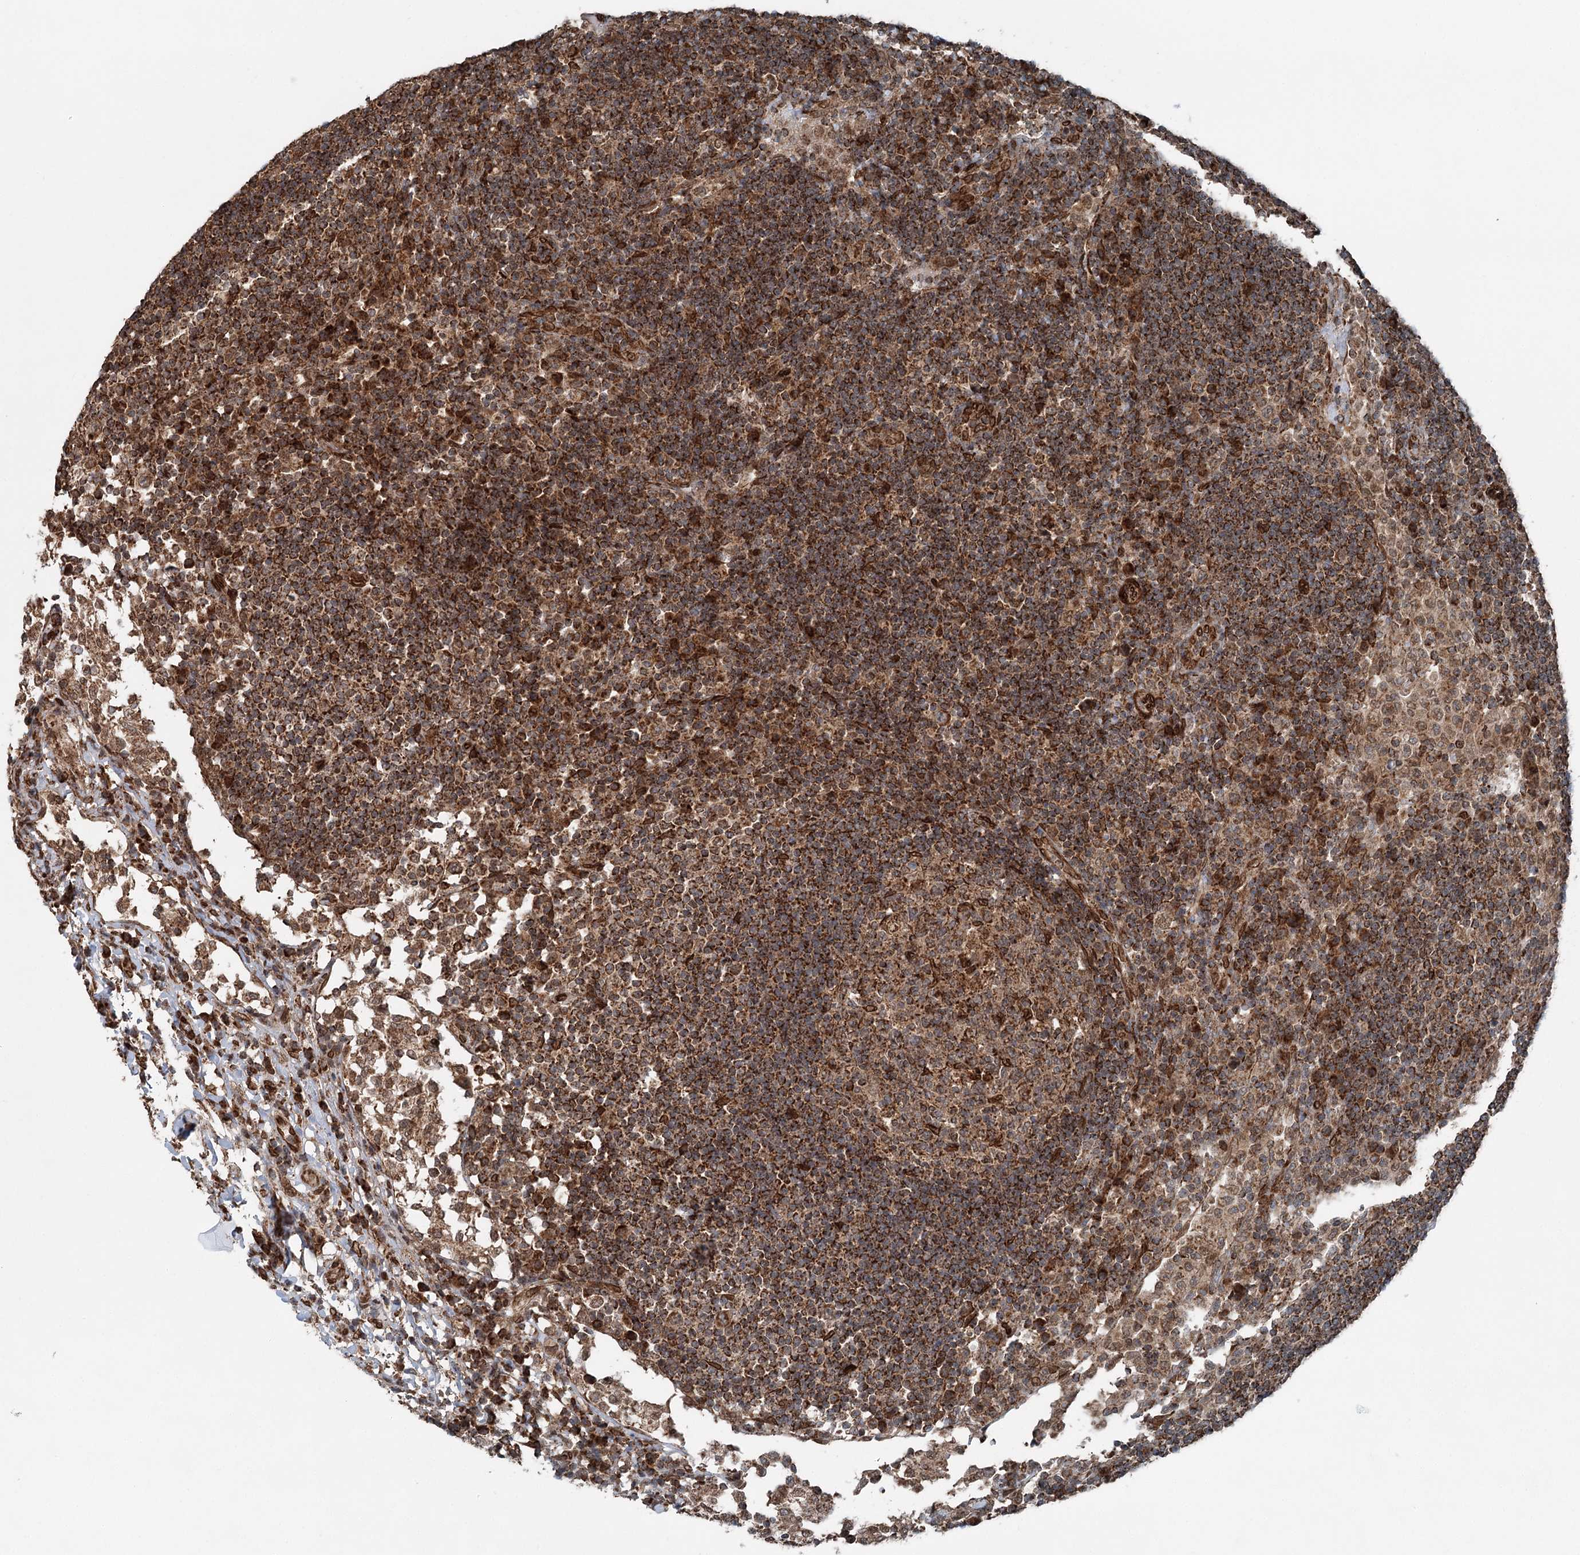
{"staining": {"intensity": "moderate", "quantity": "25%-75%", "location": "cytoplasmic/membranous"}, "tissue": "lymph node", "cell_type": "Germinal center cells", "image_type": "normal", "snomed": [{"axis": "morphology", "description": "Normal tissue, NOS"}, {"axis": "topography", "description": "Lymph node"}], "caption": "DAB (3,3'-diaminobenzidine) immunohistochemical staining of benign human lymph node exhibits moderate cytoplasmic/membranous protein expression in about 25%-75% of germinal center cells. The protein is shown in brown color, while the nuclei are stained blue.", "gene": "BCKDHA", "patient": {"sex": "female", "age": 53}}